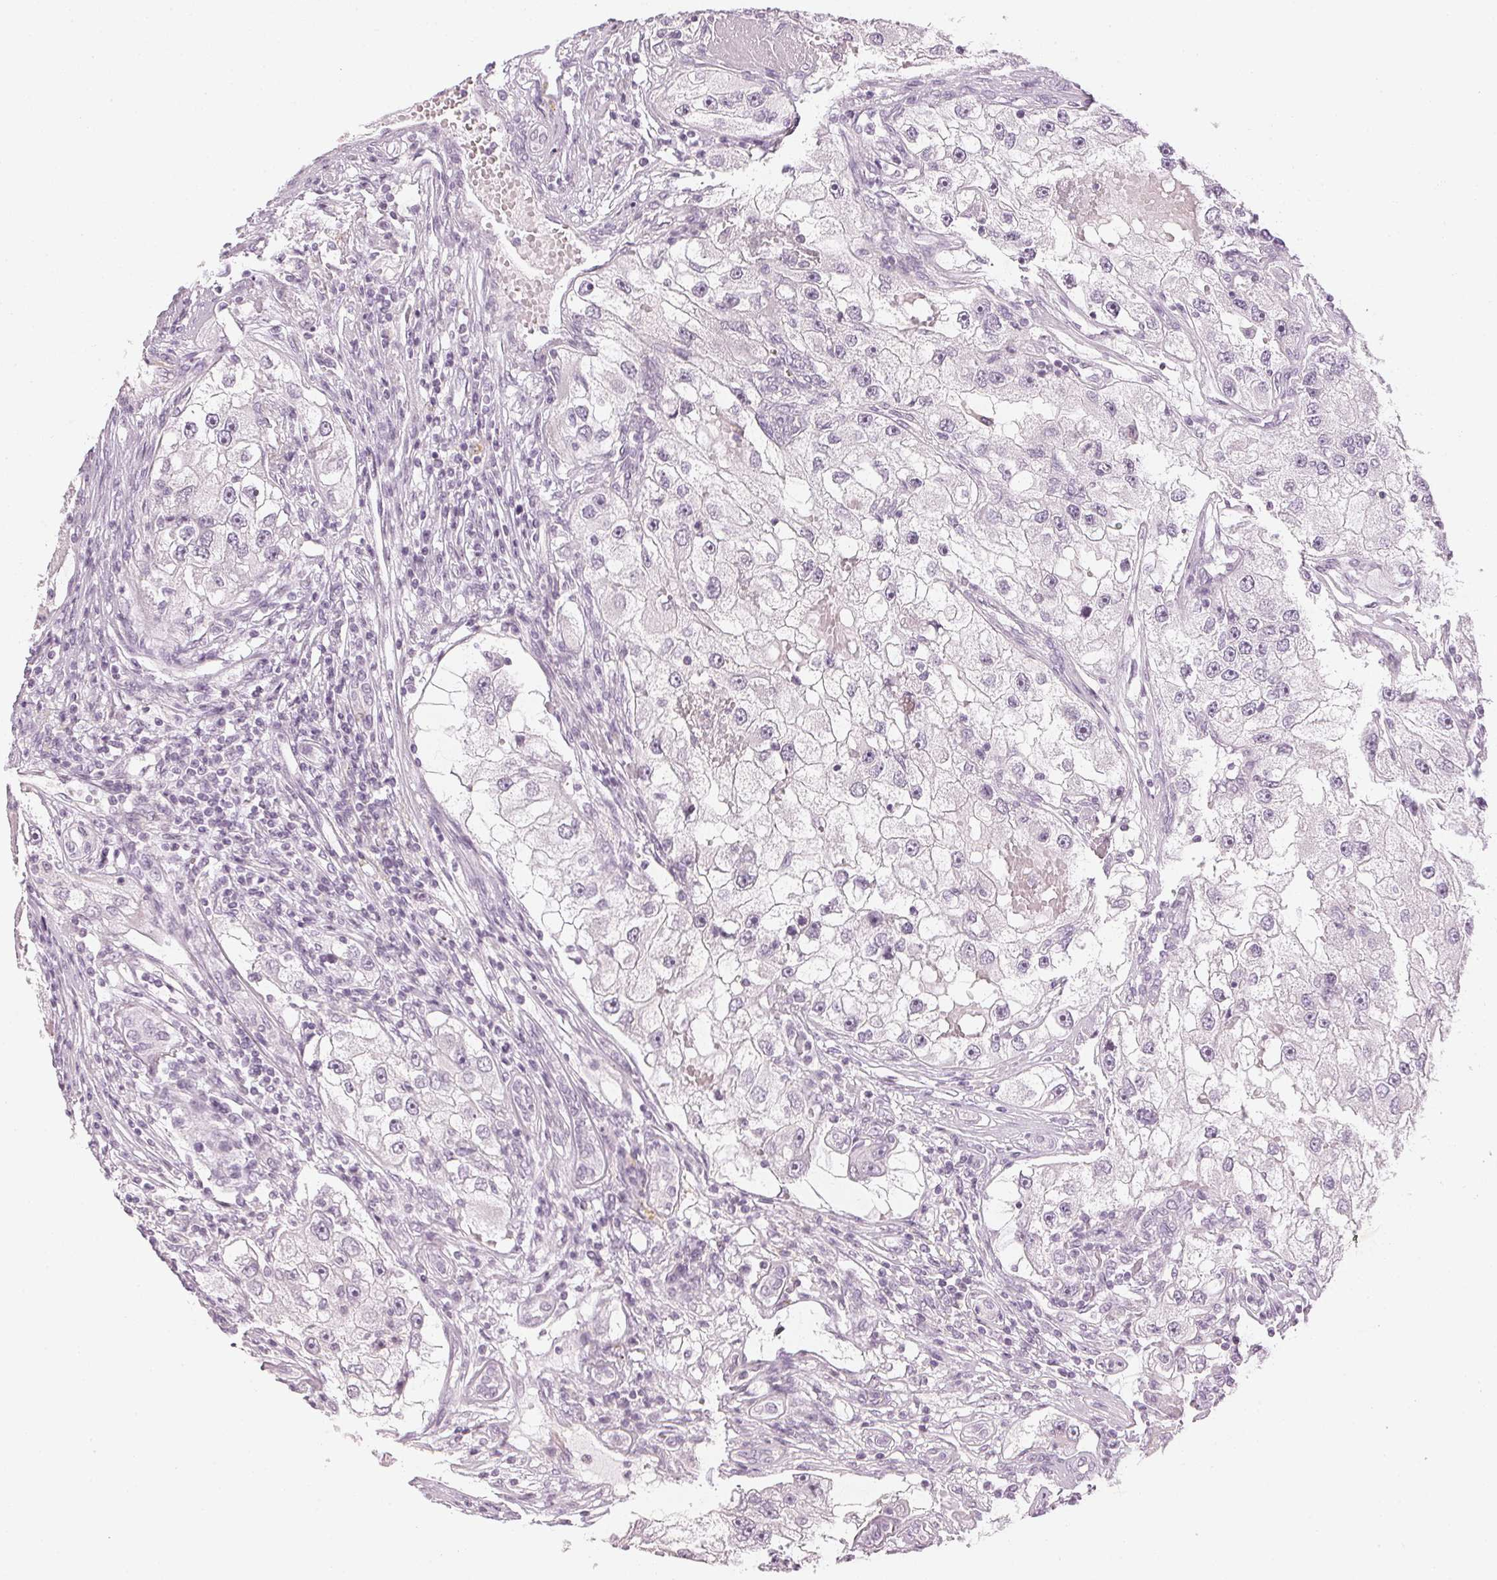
{"staining": {"intensity": "negative", "quantity": "none", "location": "none"}, "tissue": "renal cancer", "cell_type": "Tumor cells", "image_type": "cancer", "snomed": [{"axis": "morphology", "description": "Adenocarcinoma, NOS"}, {"axis": "topography", "description": "Kidney"}], "caption": "Immunohistochemical staining of renal cancer (adenocarcinoma) reveals no significant positivity in tumor cells.", "gene": "APLP1", "patient": {"sex": "male", "age": 63}}